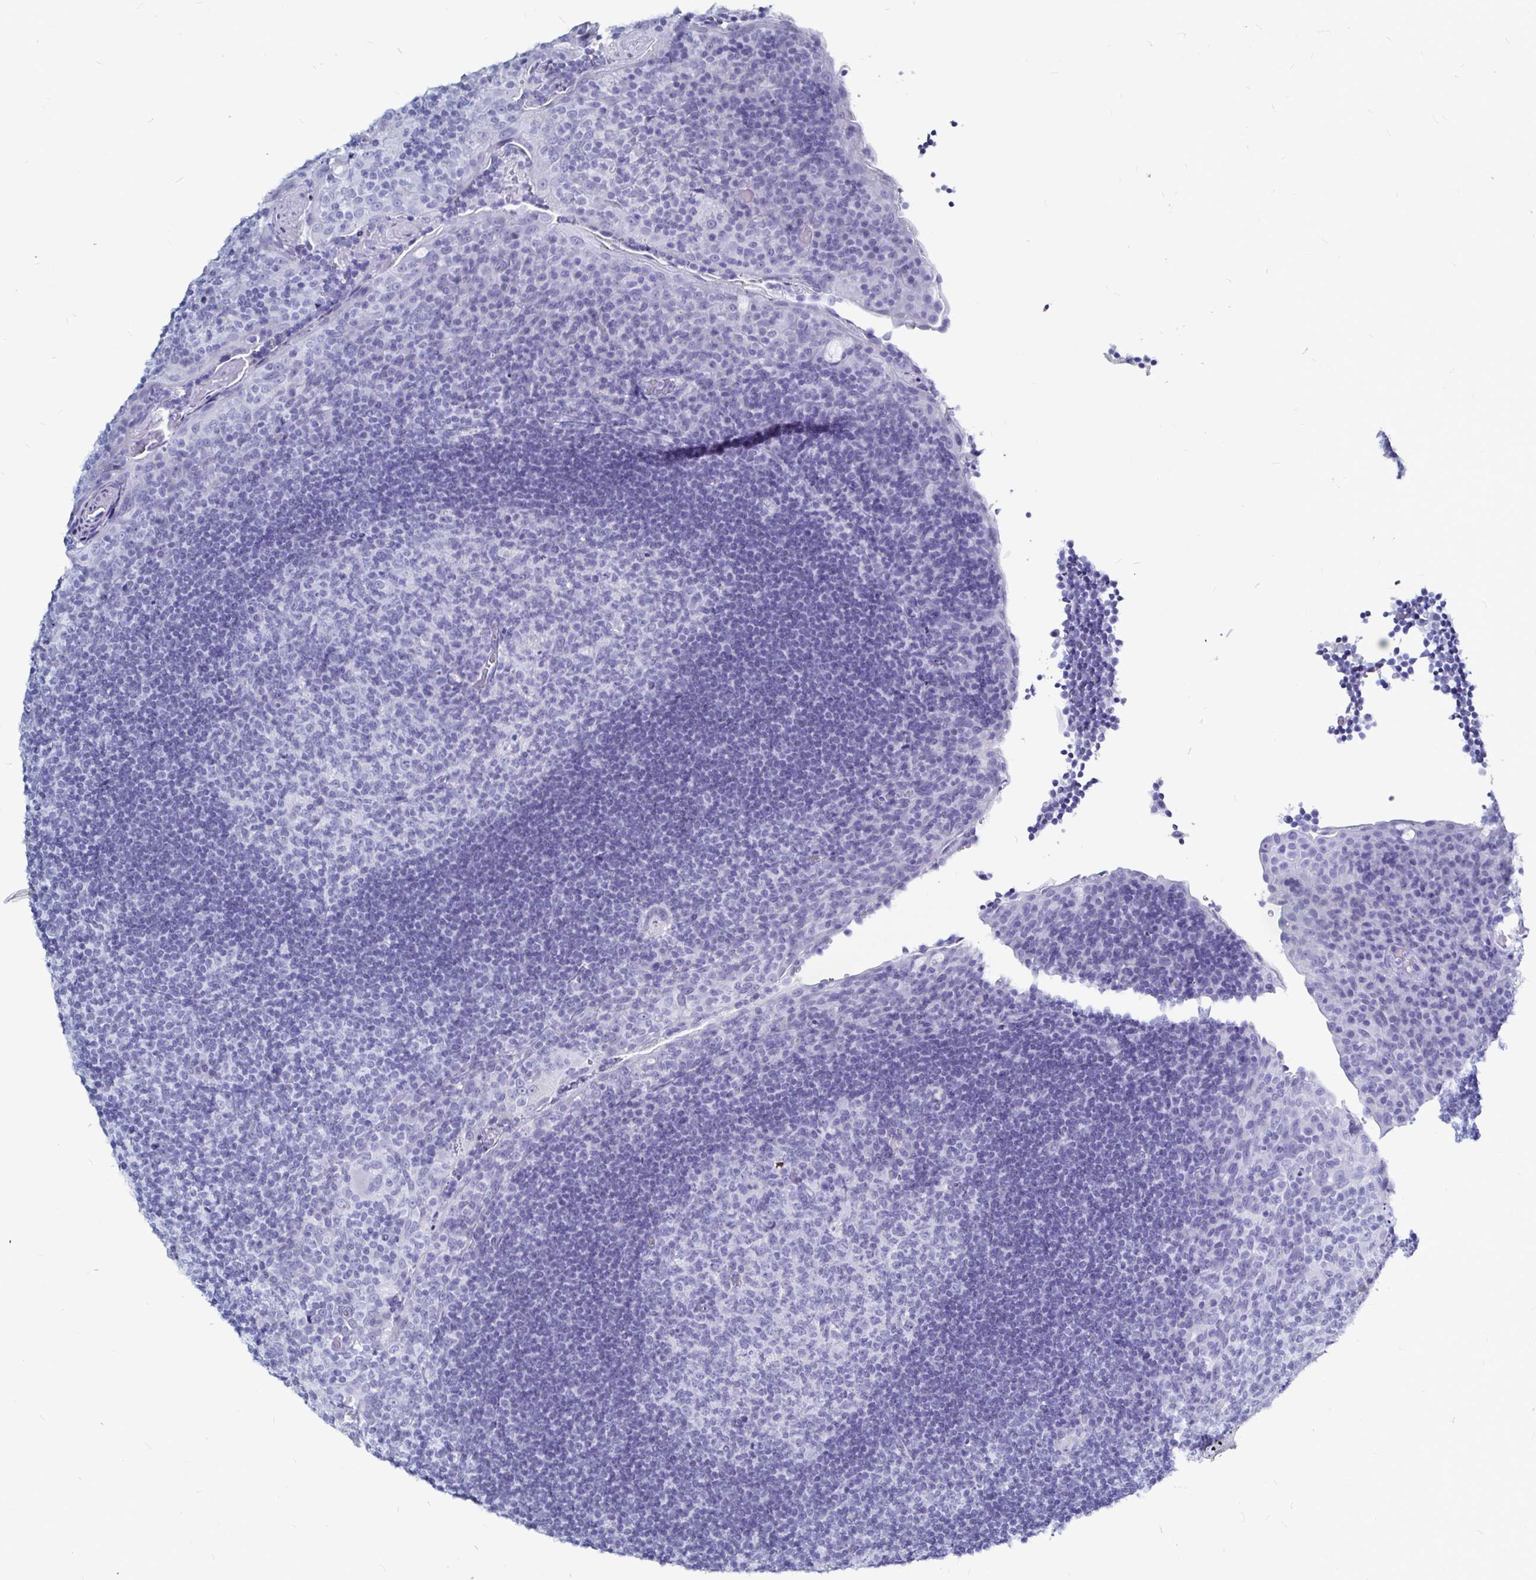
{"staining": {"intensity": "negative", "quantity": "none", "location": "none"}, "tissue": "tonsil", "cell_type": "Germinal center cells", "image_type": "normal", "snomed": [{"axis": "morphology", "description": "Normal tissue, NOS"}, {"axis": "topography", "description": "Tonsil"}], "caption": "High magnification brightfield microscopy of unremarkable tonsil stained with DAB (3,3'-diaminobenzidine) (brown) and counterstained with hematoxylin (blue): germinal center cells show no significant staining.", "gene": "LUZP4", "patient": {"sex": "male", "age": 17}}